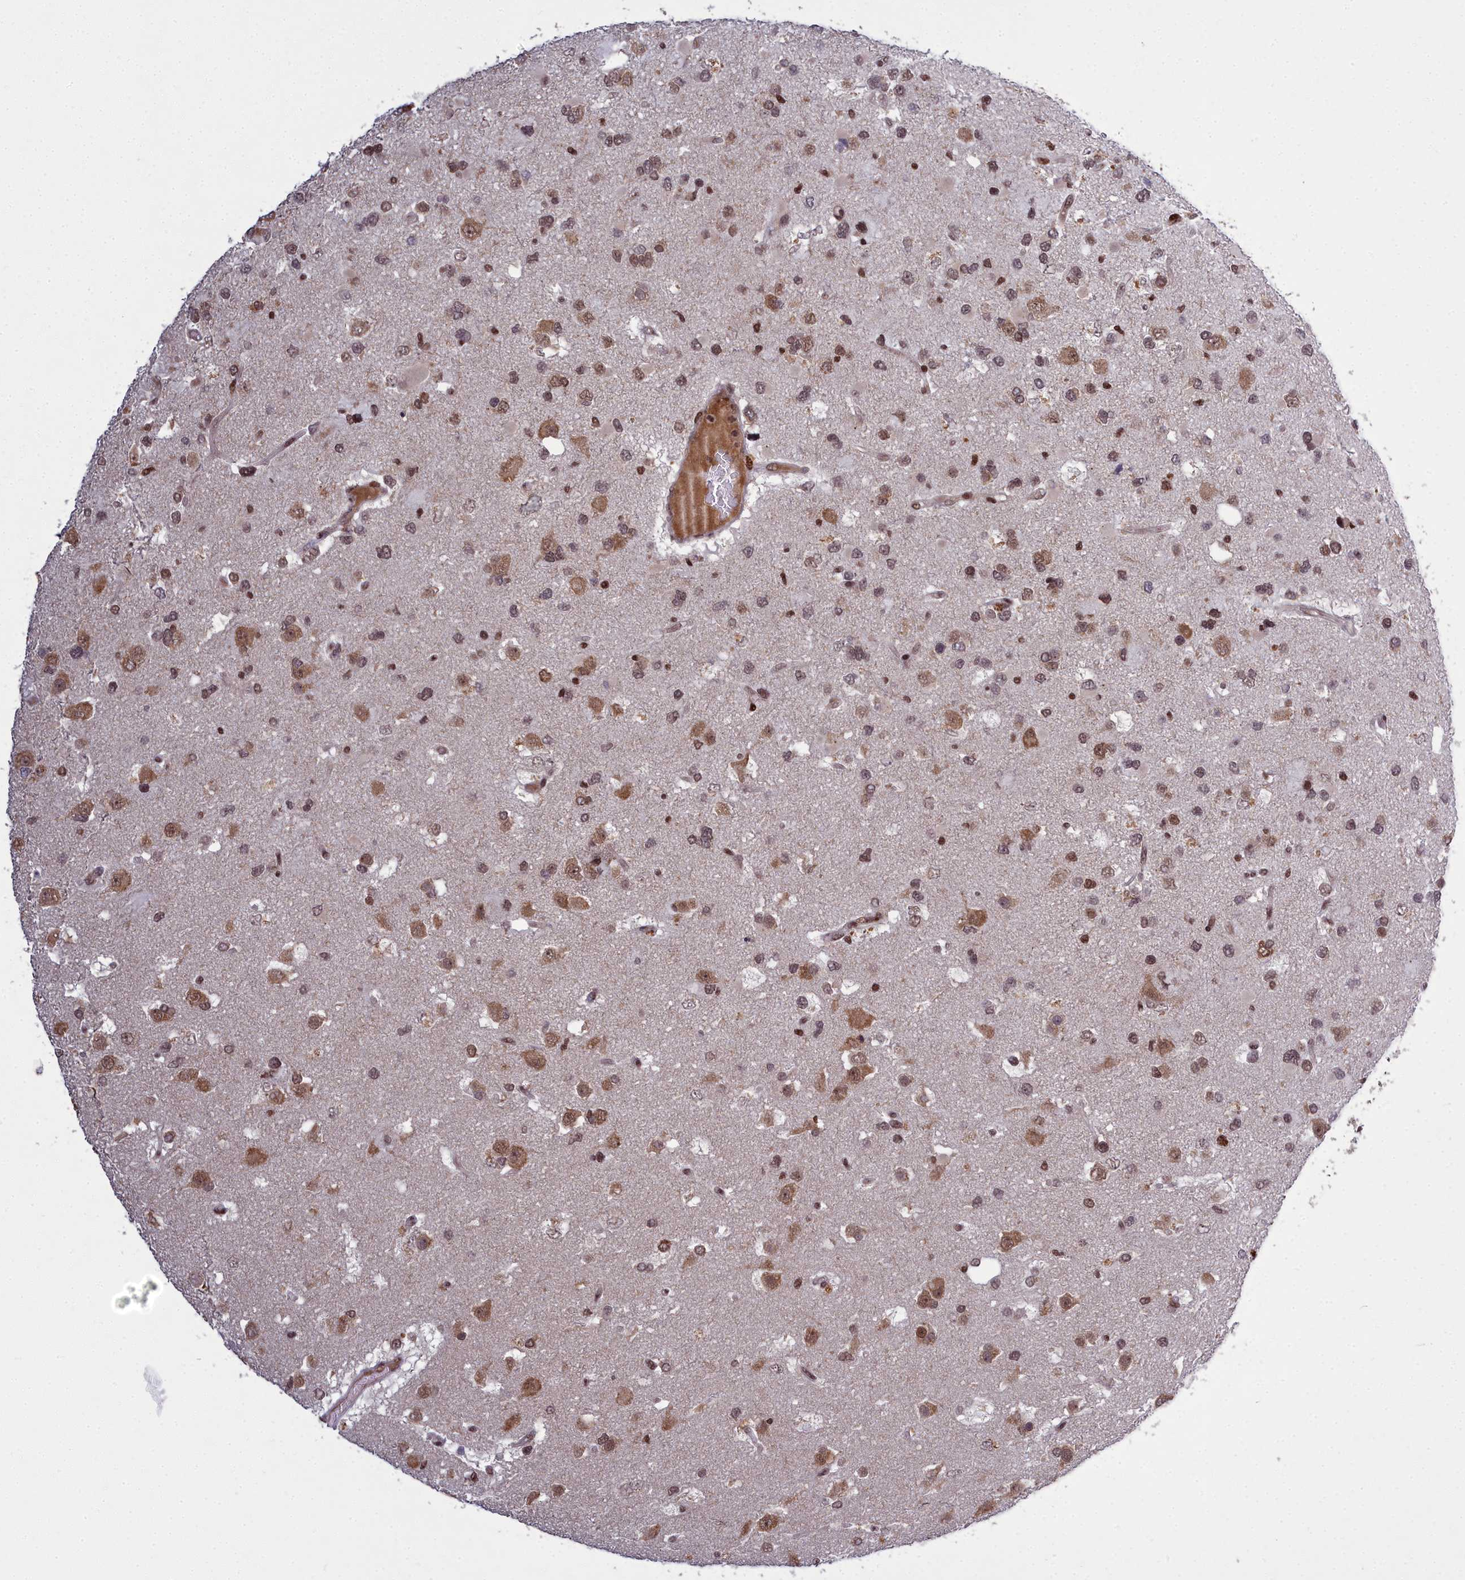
{"staining": {"intensity": "moderate", "quantity": ">75%", "location": "cytoplasmic/membranous,nuclear"}, "tissue": "glioma", "cell_type": "Tumor cells", "image_type": "cancer", "snomed": [{"axis": "morphology", "description": "Glioma, malignant, High grade"}, {"axis": "topography", "description": "Brain"}], "caption": "High-magnification brightfield microscopy of glioma stained with DAB (brown) and counterstained with hematoxylin (blue). tumor cells exhibit moderate cytoplasmic/membranous and nuclear staining is present in about>75% of cells.", "gene": "GMEB1", "patient": {"sex": "male", "age": 53}}